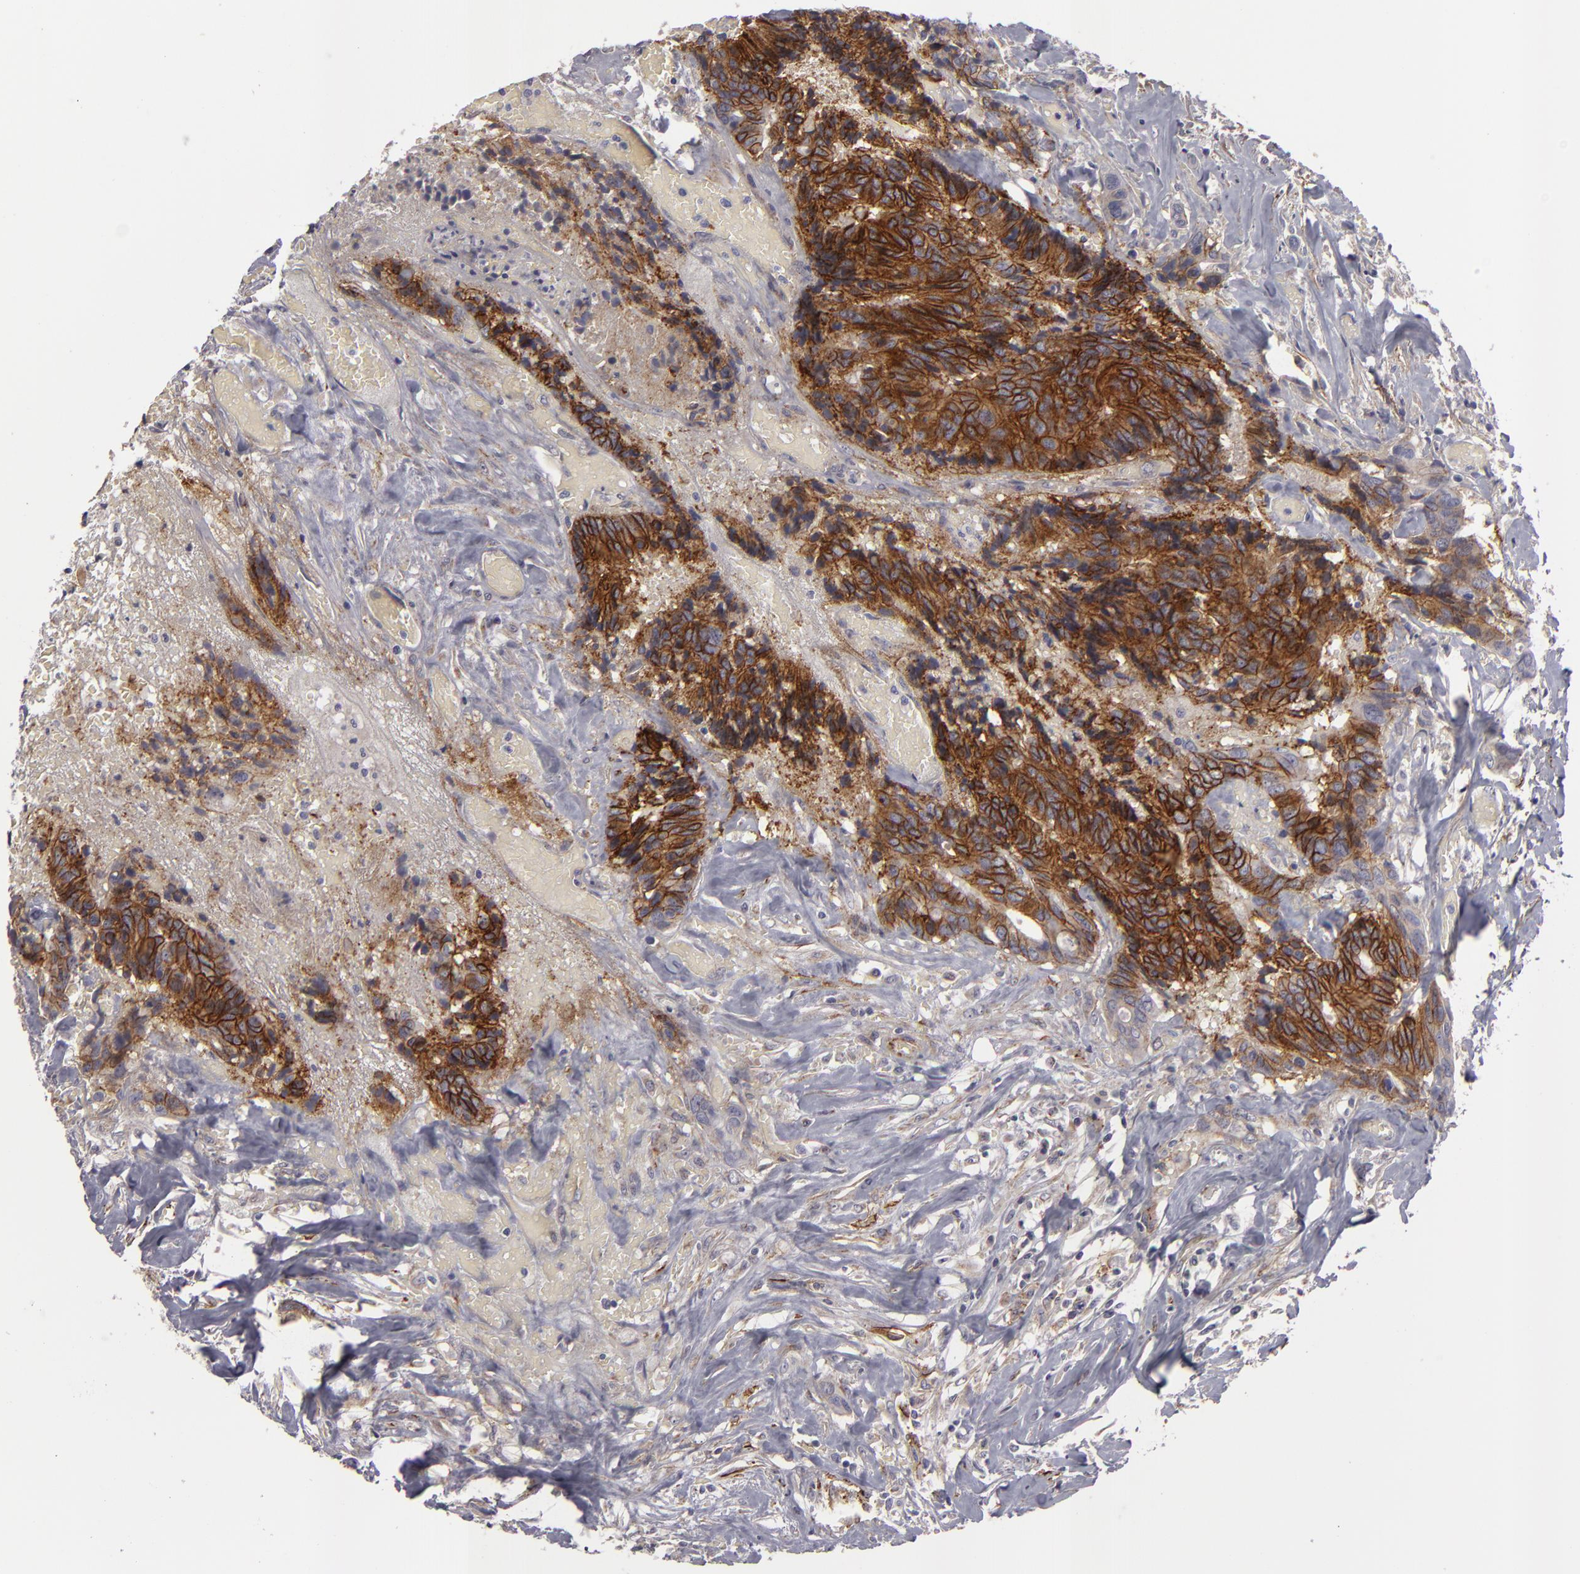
{"staining": {"intensity": "strong", "quantity": ">75%", "location": "cytoplasmic/membranous"}, "tissue": "colorectal cancer", "cell_type": "Tumor cells", "image_type": "cancer", "snomed": [{"axis": "morphology", "description": "Adenocarcinoma, NOS"}, {"axis": "topography", "description": "Rectum"}], "caption": "This photomicrograph displays immunohistochemistry staining of colorectal adenocarcinoma, with high strong cytoplasmic/membranous staining in approximately >75% of tumor cells.", "gene": "ALCAM", "patient": {"sex": "male", "age": 55}}